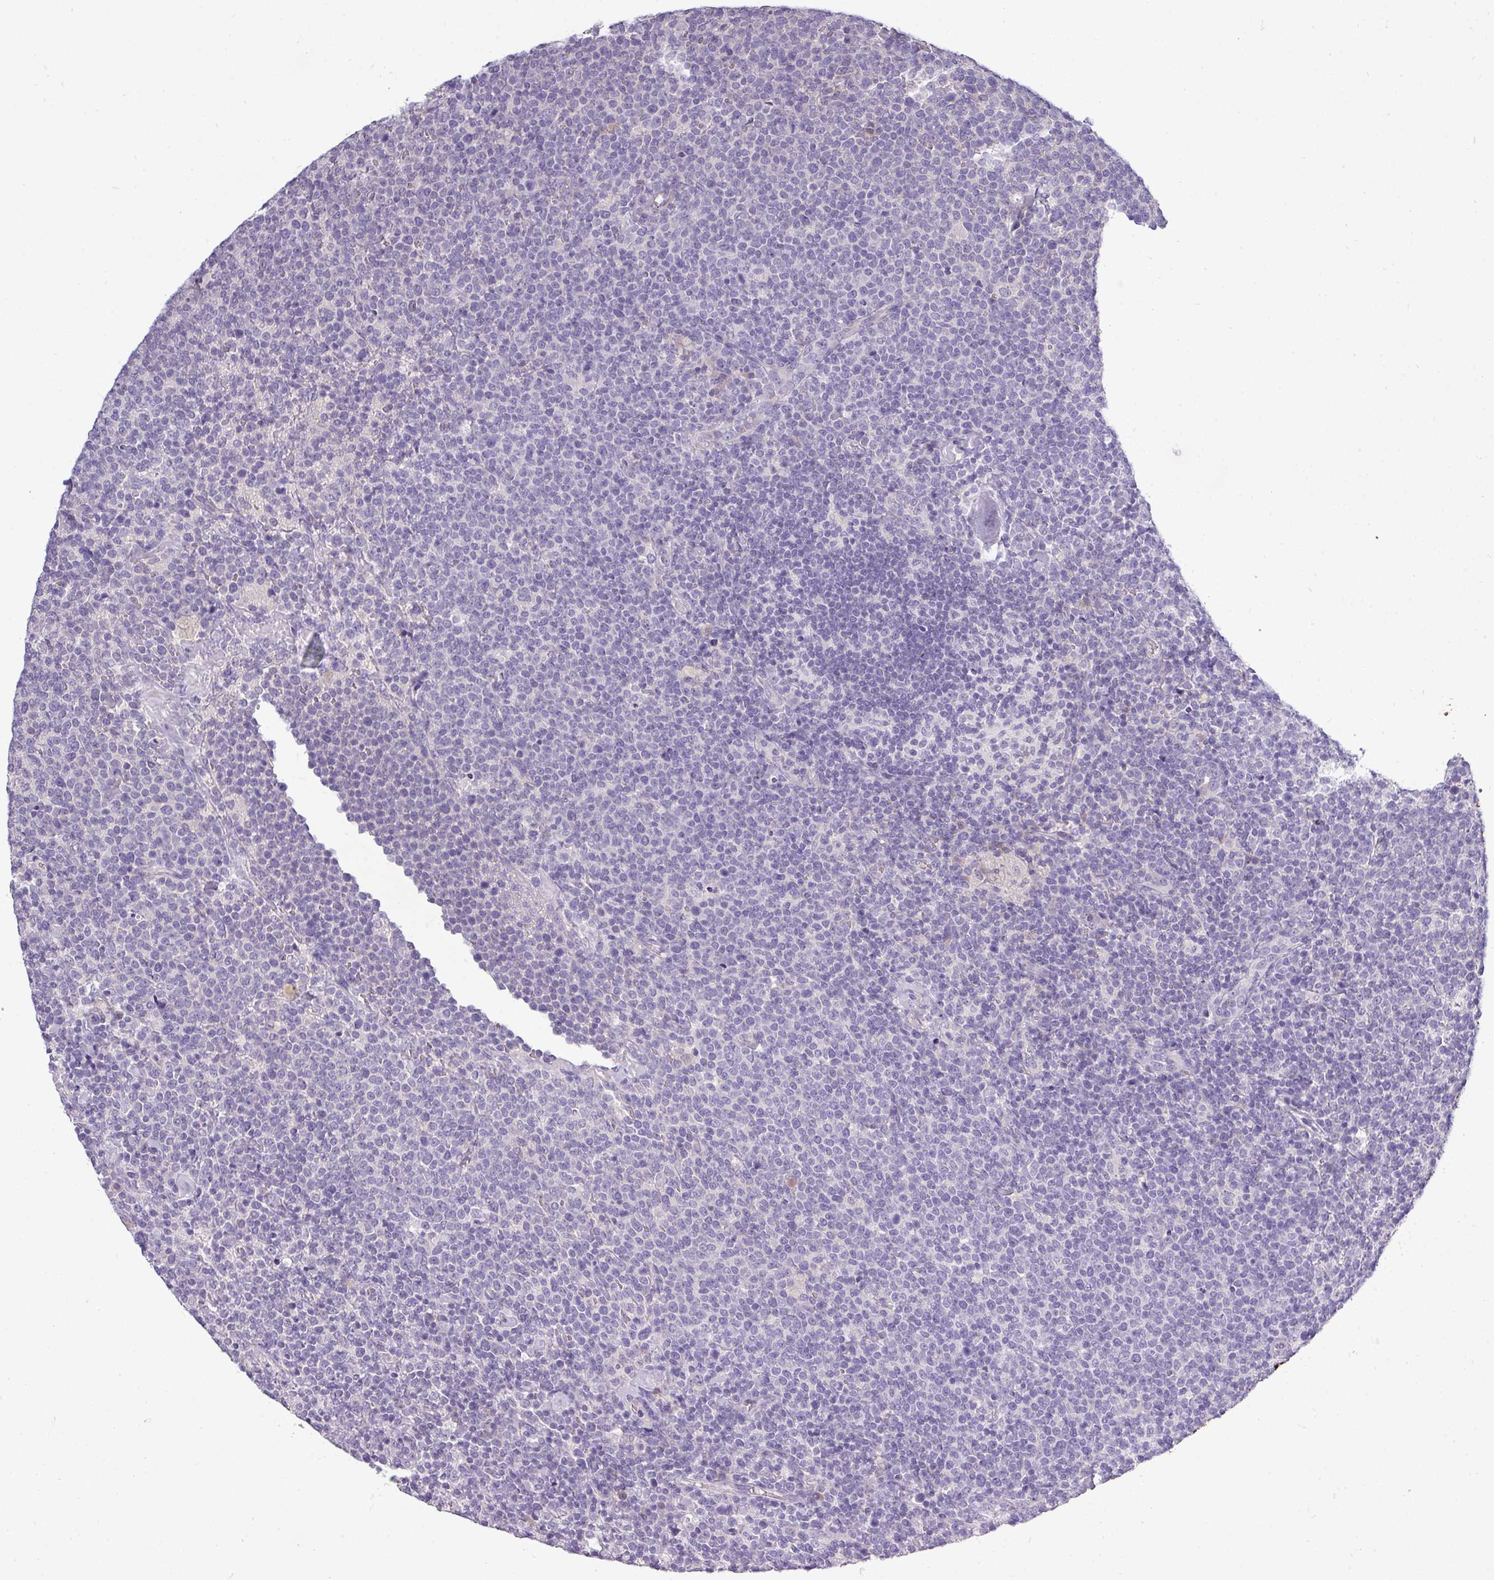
{"staining": {"intensity": "negative", "quantity": "none", "location": "none"}, "tissue": "lymphoma", "cell_type": "Tumor cells", "image_type": "cancer", "snomed": [{"axis": "morphology", "description": "Malignant lymphoma, non-Hodgkin's type, High grade"}, {"axis": "topography", "description": "Lymph node"}], "caption": "Immunohistochemistry (IHC) photomicrograph of neoplastic tissue: lymphoma stained with DAB (3,3'-diaminobenzidine) reveals no significant protein positivity in tumor cells.", "gene": "DNAAF9", "patient": {"sex": "male", "age": 61}}